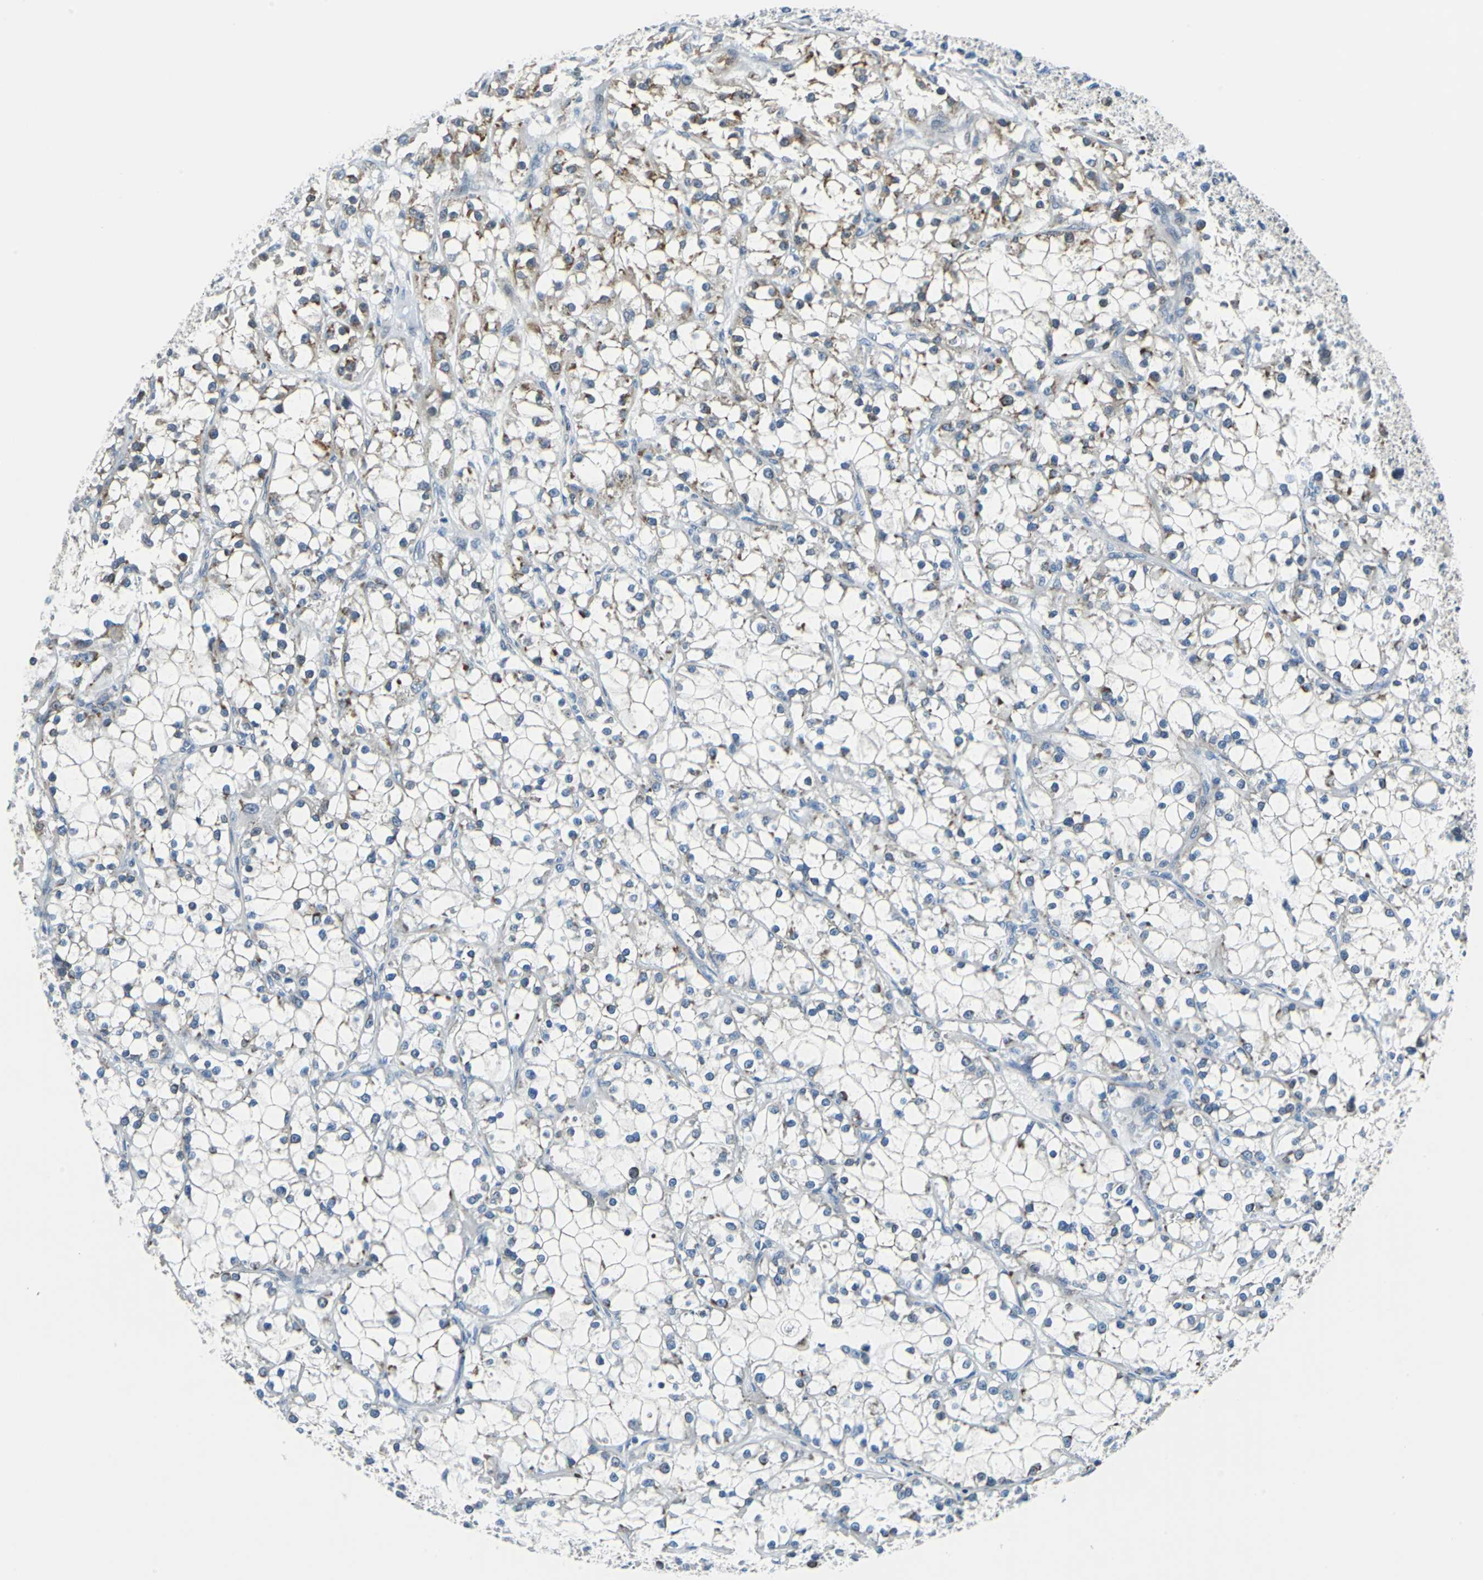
{"staining": {"intensity": "moderate", "quantity": "<25%", "location": "cytoplasmic/membranous"}, "tissue": "renal cancer", "cell_type": "Tumor cells", "image_type": "cancer", "snomed": [{"axis": "morphology", "description": "Adenocarcinoma, NOS"}, {"axis": "topography", "description": "Kidney"}], "caption": "IHC micrograph of neoplastic tissue: human adenocarcinoma (renal) stained using IHC shows low levels of moderate protein expression localized specifically in the cytoplasmic/membranous of tumor cells, appearing as a cytoplasmic/membranous brown color.", "gene": "HCFC2", "patient": {"sex": "female", "age": 52}}